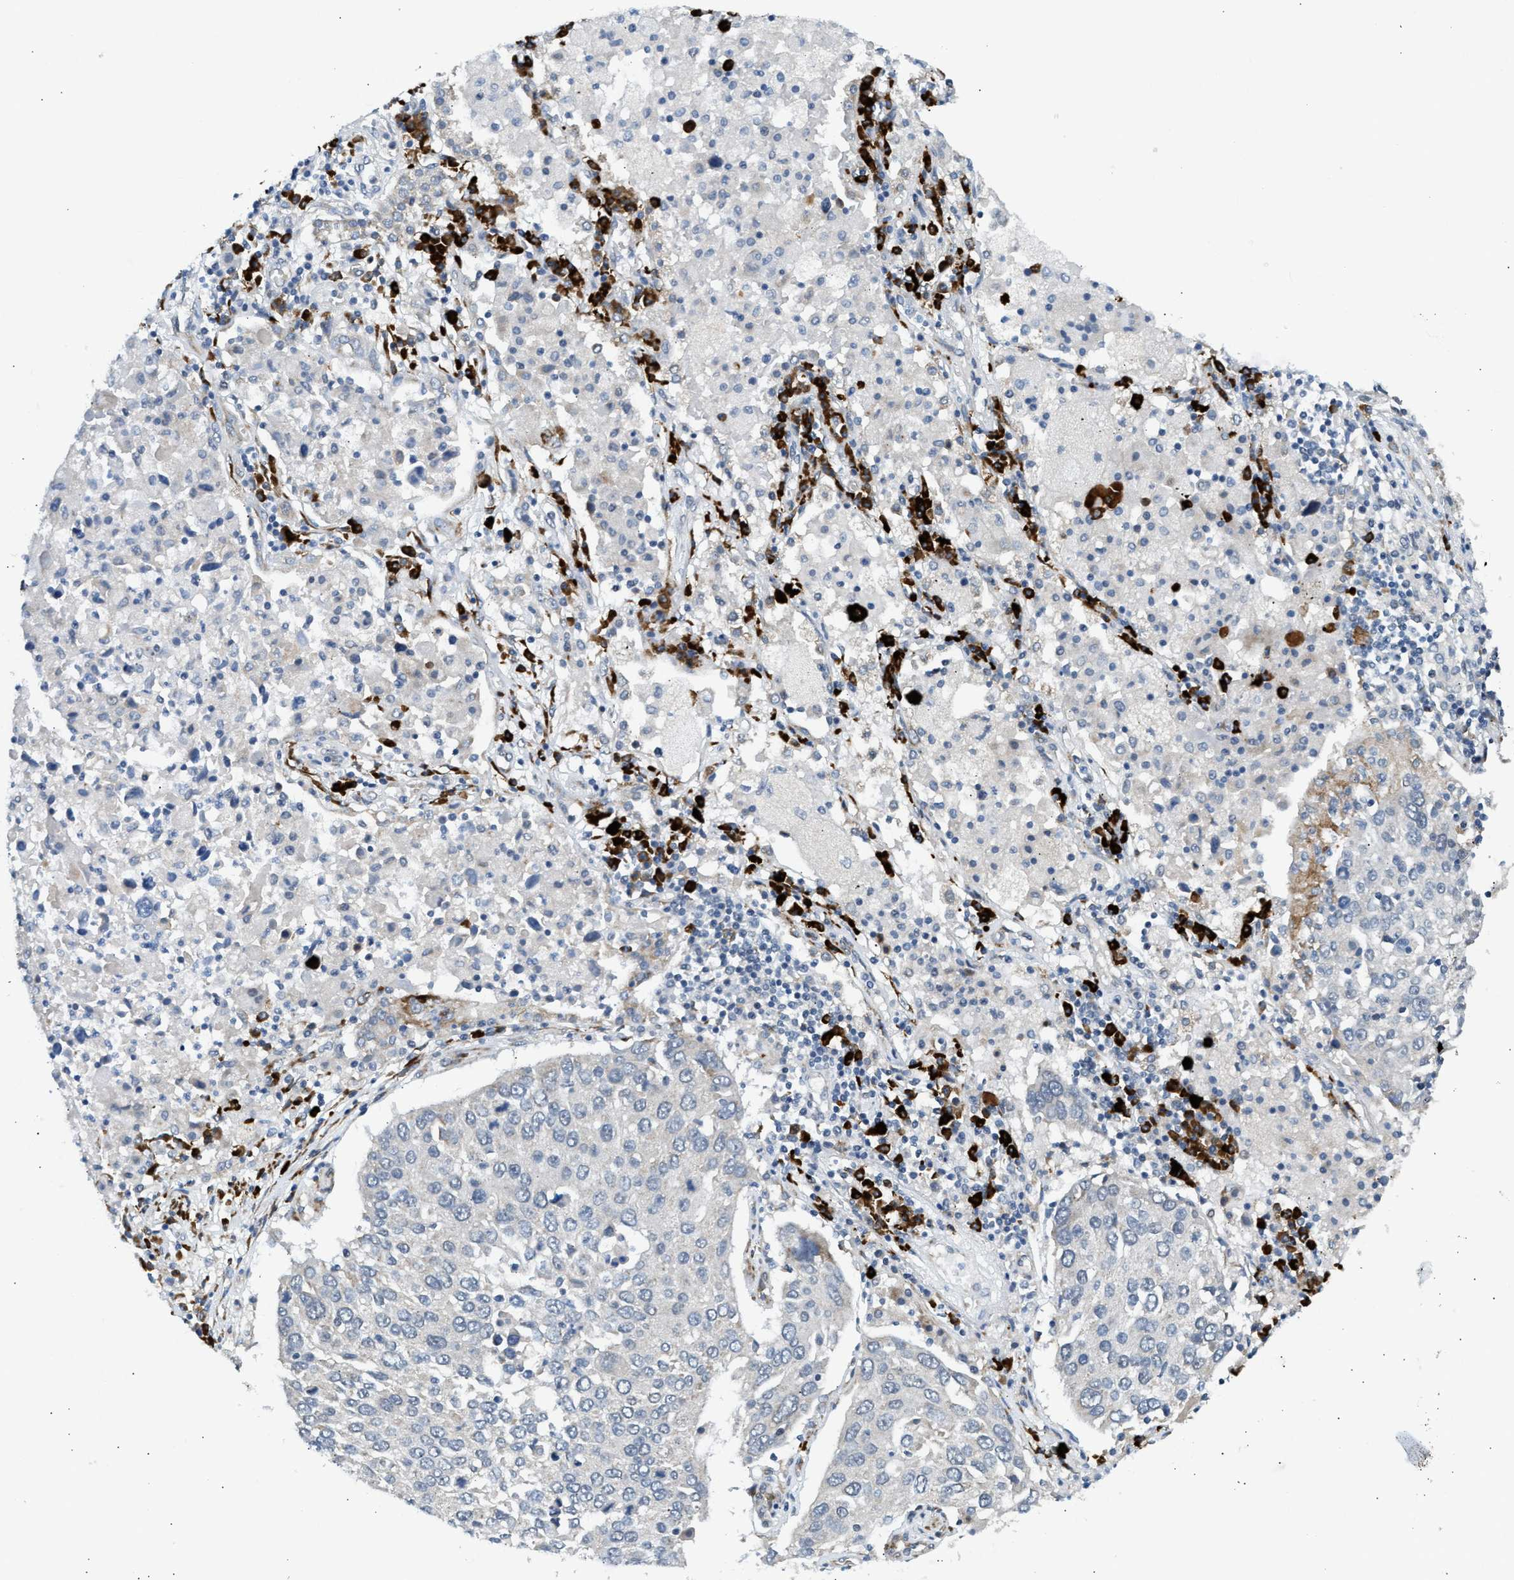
{"staining": {"intensity": "moderate", "quantity": "<25%", "location": "cytoplasmic/membranous"}, "tissue": "lung cancer", "cell_type": "Tumor cells", "image_type": "cancer", "snomed": [{"axis": "morphology", "description": "Squamous cell carcinoma, NOS"}, {"axis": "topography", "description": "Lung"}], "caption": "This image demonstrates immunohistochemistry (IHC) staining of lung cancer (squamous cell carcinoma), with low moderate cytoplasmic/membranous staining in about <25% of tumor cells.", "gene": "KCNC2", "patient": {"sex": "male", "age": 65}}